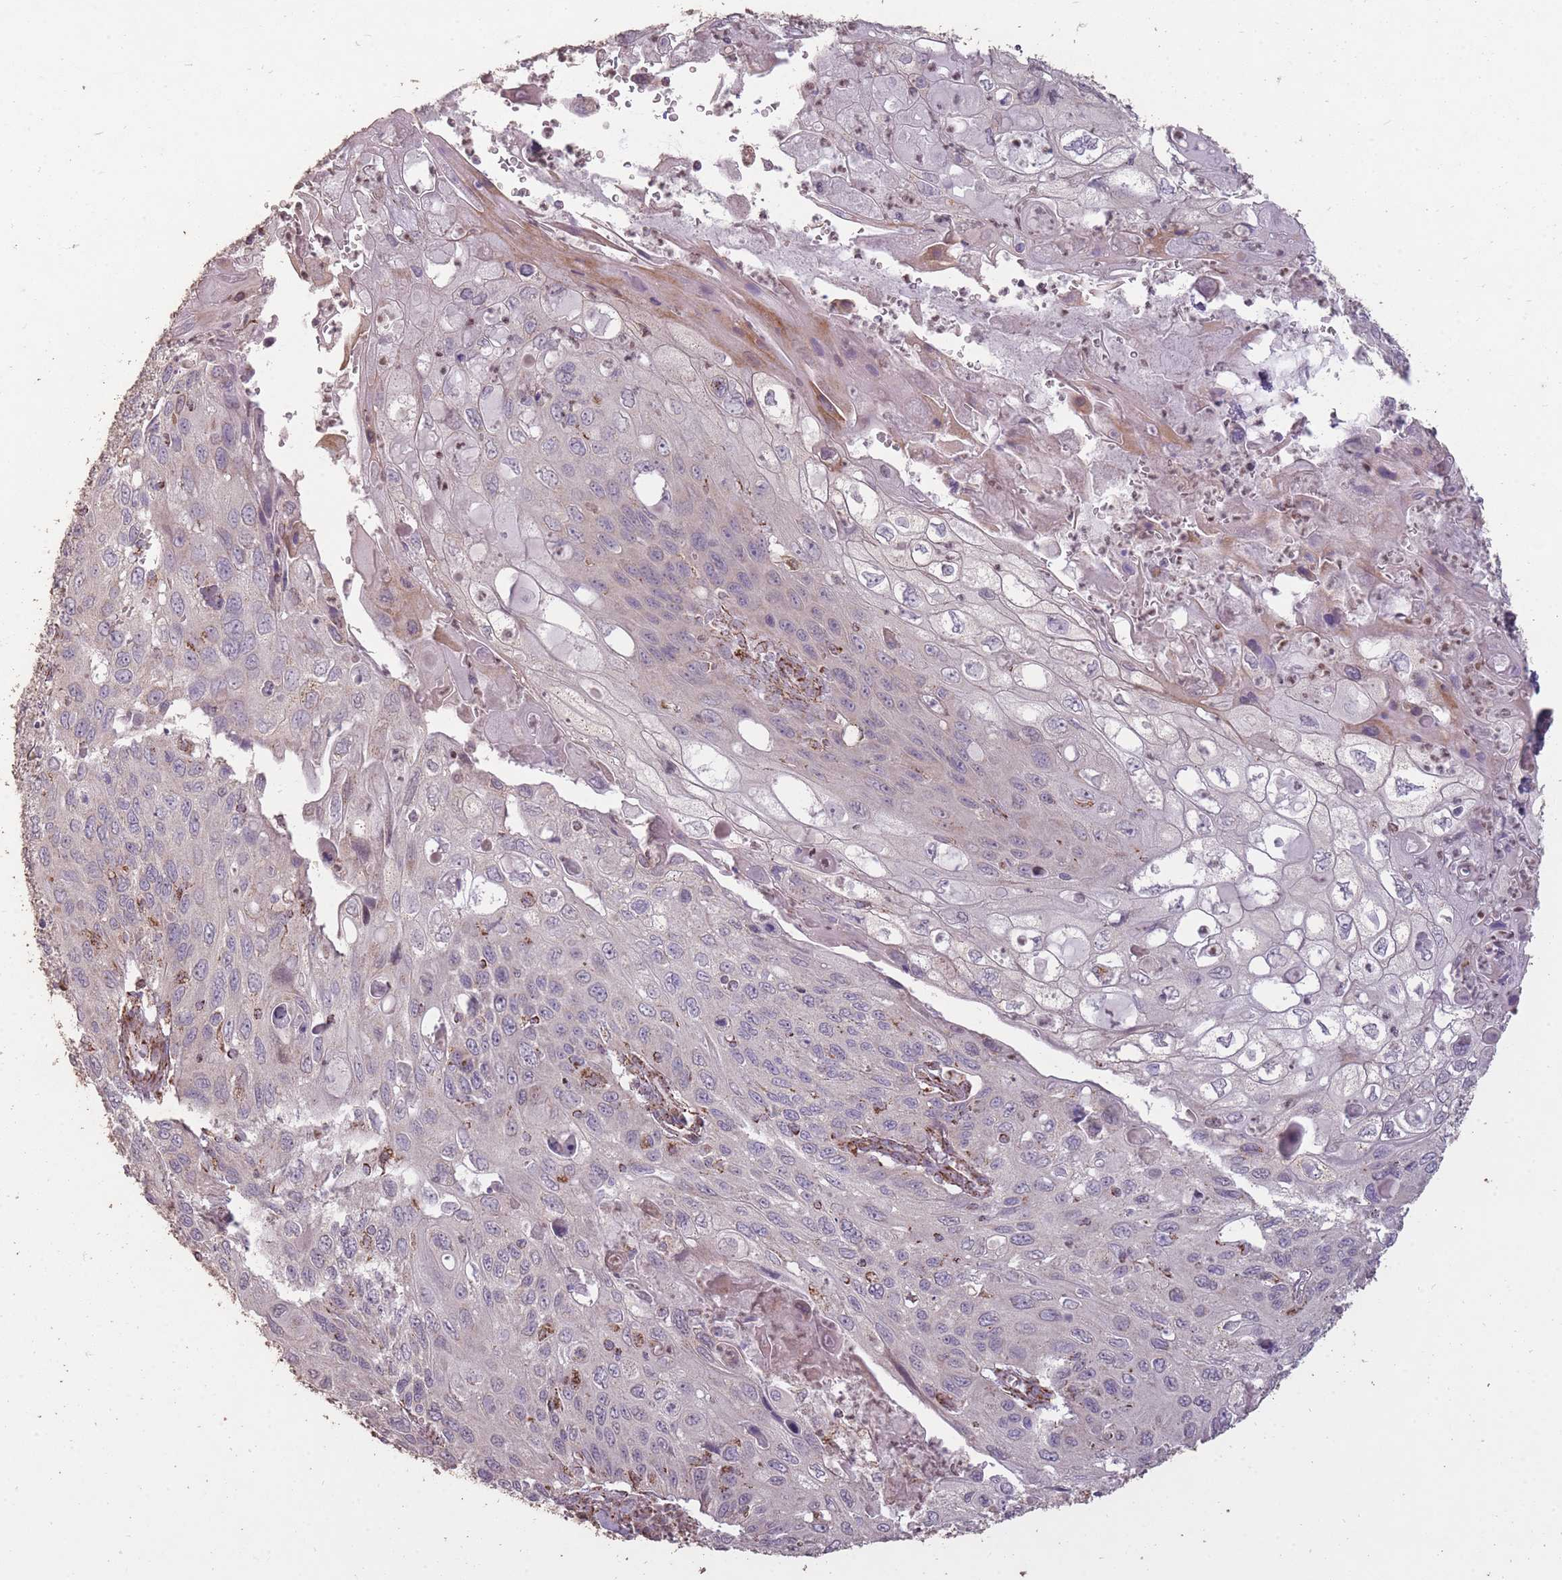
{"staining": {"intensity": "negative", "quantity": "none", "location": "none"}, "tissue": "cervical cancer", "cell_type": "Tumor cells", "image_type": "cancer", "snomed": [{"axis": "morphology", "description": "Squamous cell carcinoma, NOS"}, {"axis": "topography", "description": "Cervix"}], "caption": "The photomicrograph displays no significant expression in tumor cells of cervical cancer.", "gene": "CNOT8", "patient": {"sex": "female", "age": 70}}